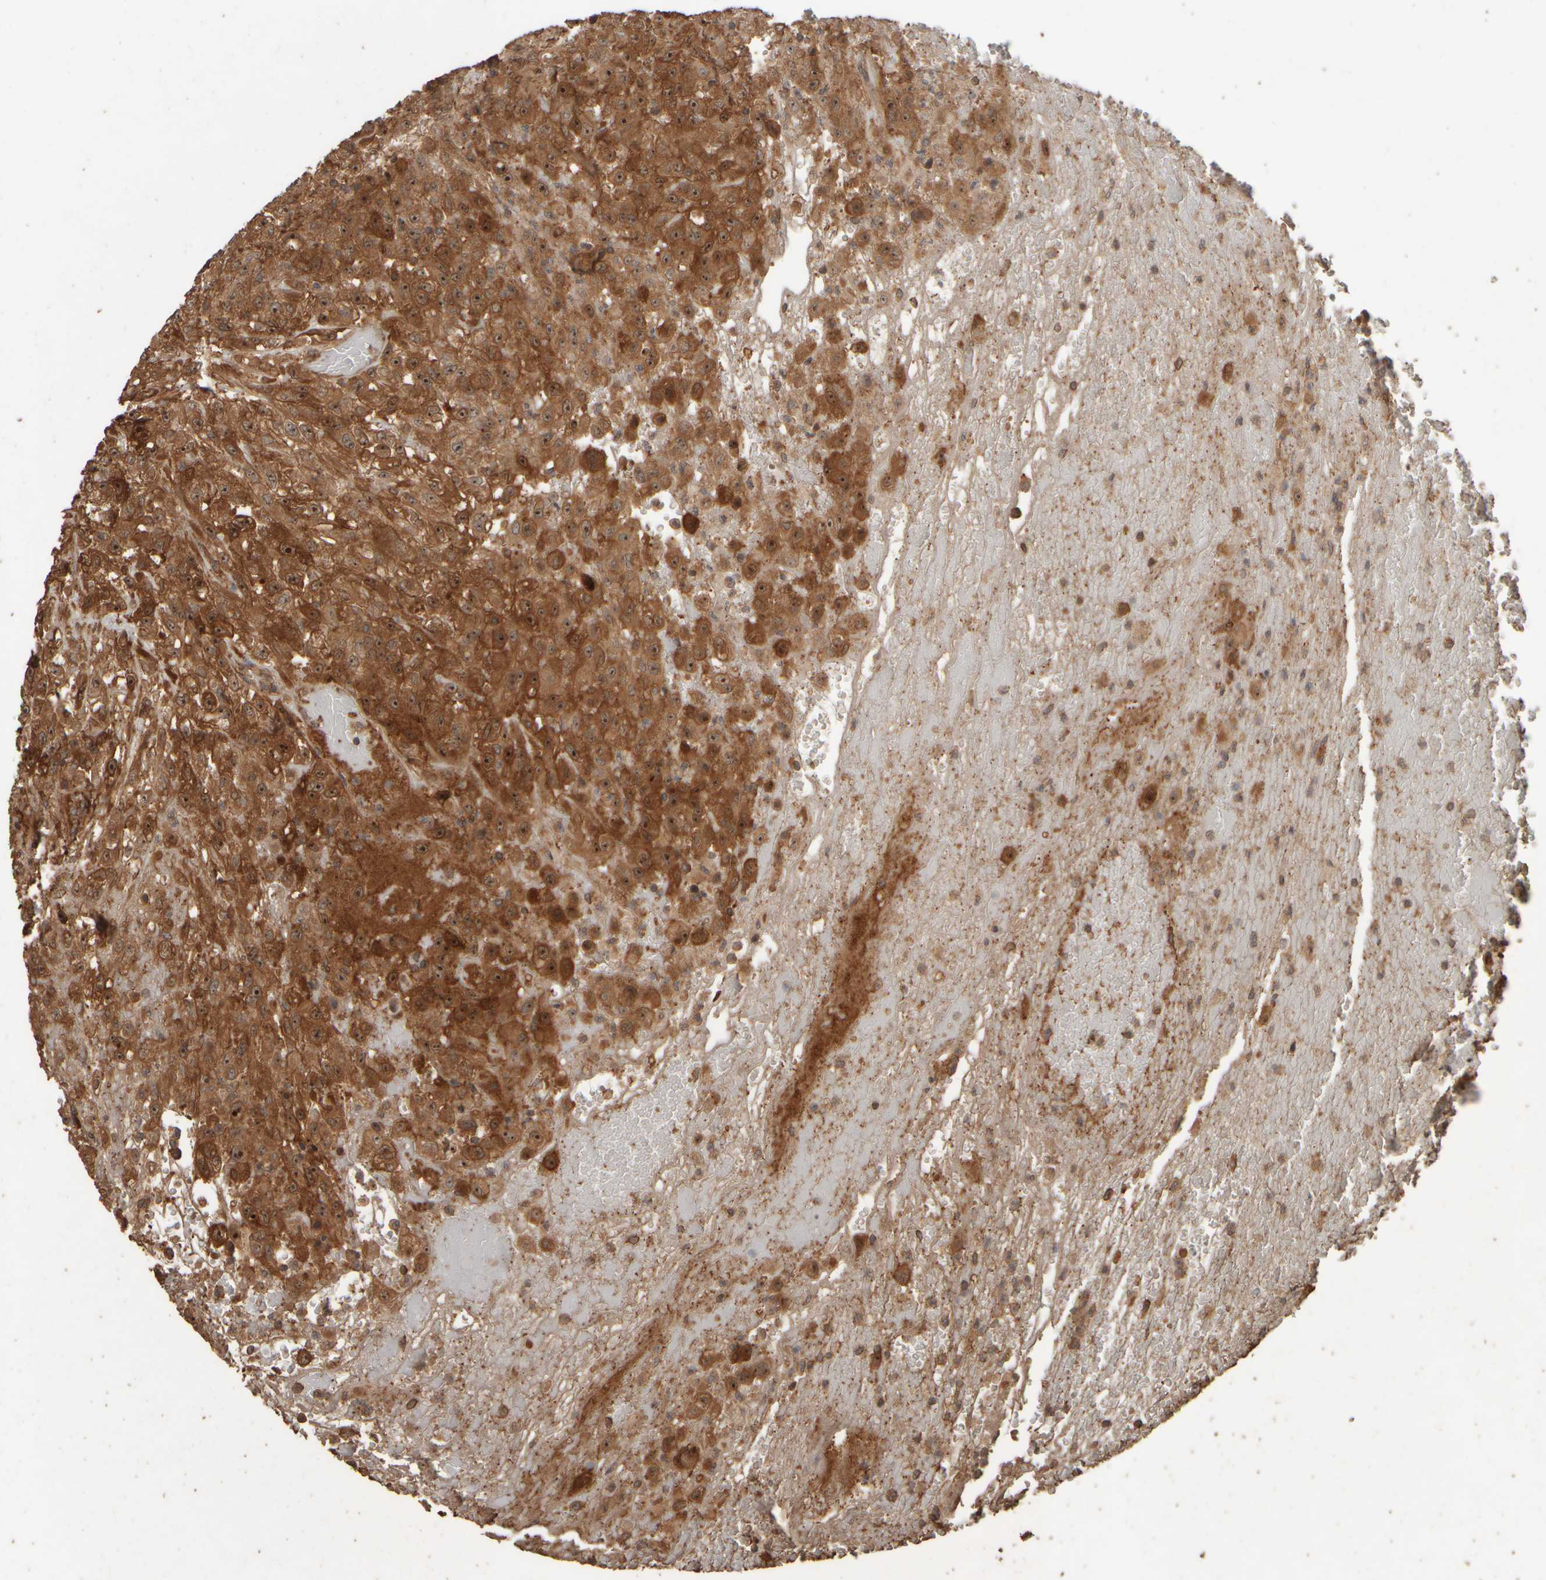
{"staining": {"intensity": "strong", "quantity": ">75%", "location": "cytoplasmic/membranous,nuclear"}, "tissue": "urothelial cancer", "cell_type": "Tumor cells", "image_type": "cancer", "snomed": [{"axis": "morphology", "description": "Urothelial carcinoma, High grade"}, {"axis": "topography", "description": "Urinary bladder"}], "caption": "Urothelial carcinoma (high-grade) was stained to show a protein in brown. There is high levels of strong cytoplasmic/membranous and nuclear expression in about >75% of tumor cells.", "gene": "SPHK1", "patient": {"sex": "male", "age": 46}}